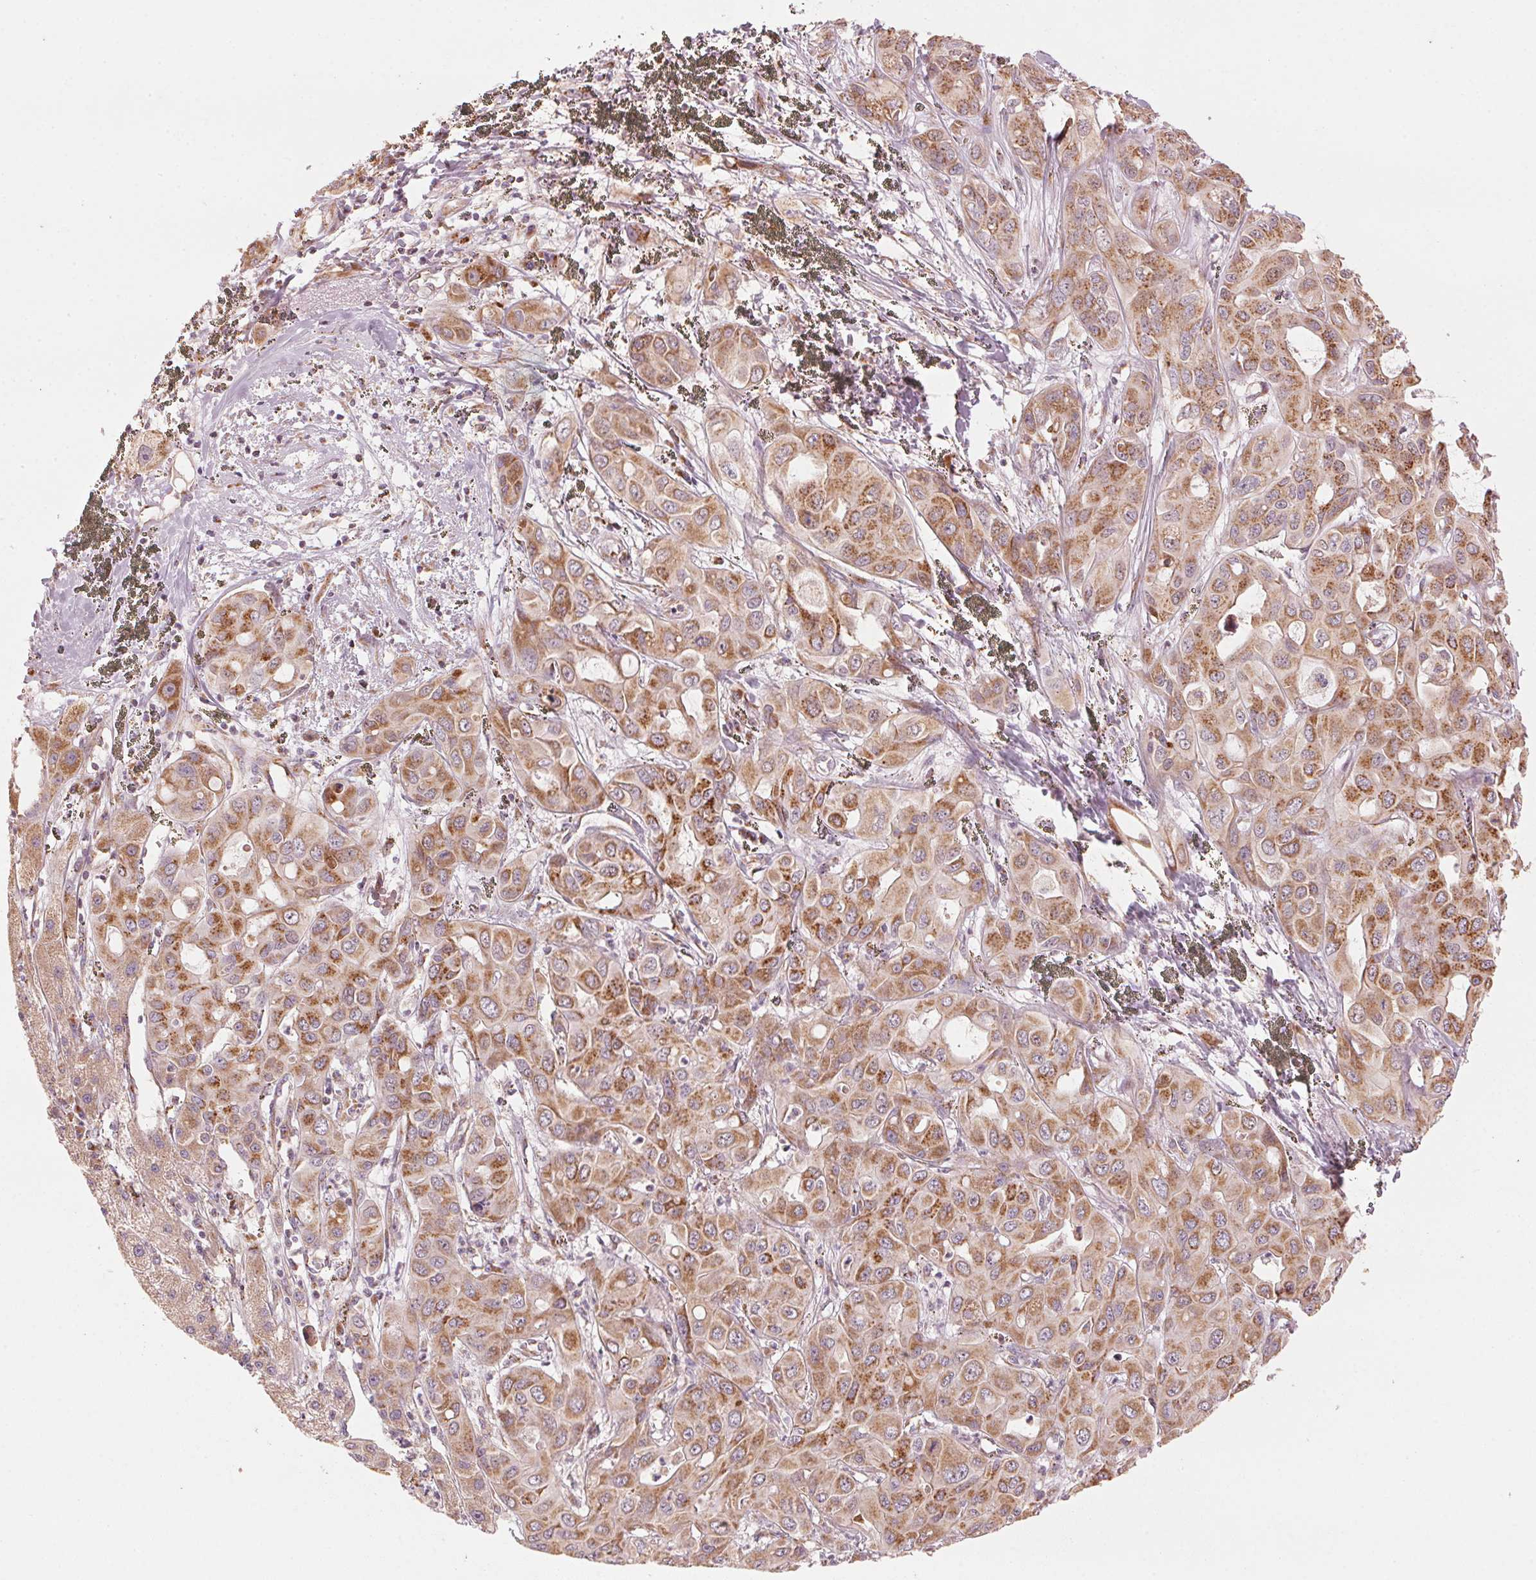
{"staining": {"intensity": "moderate", "quantity": ">75%", "location": "cytoplasmic/membranous"}, "tissue": "liver cancer", "cell_type": "Tumor cells", "image_type": "cancer", "snomed": [{"axis": "morphology", "description": "Cholangiocarcinoma"}, {"axis": "topography", "description": "Liver"}], "caption": "Moderate cytoplasmic/membranous staining for a protein is present in about >75% of tumor cells of liver cholangiocarcinoma using immunohistochemistry.", "gene": "TOMM70", "patient": {"sex": "female", "age": 60}}